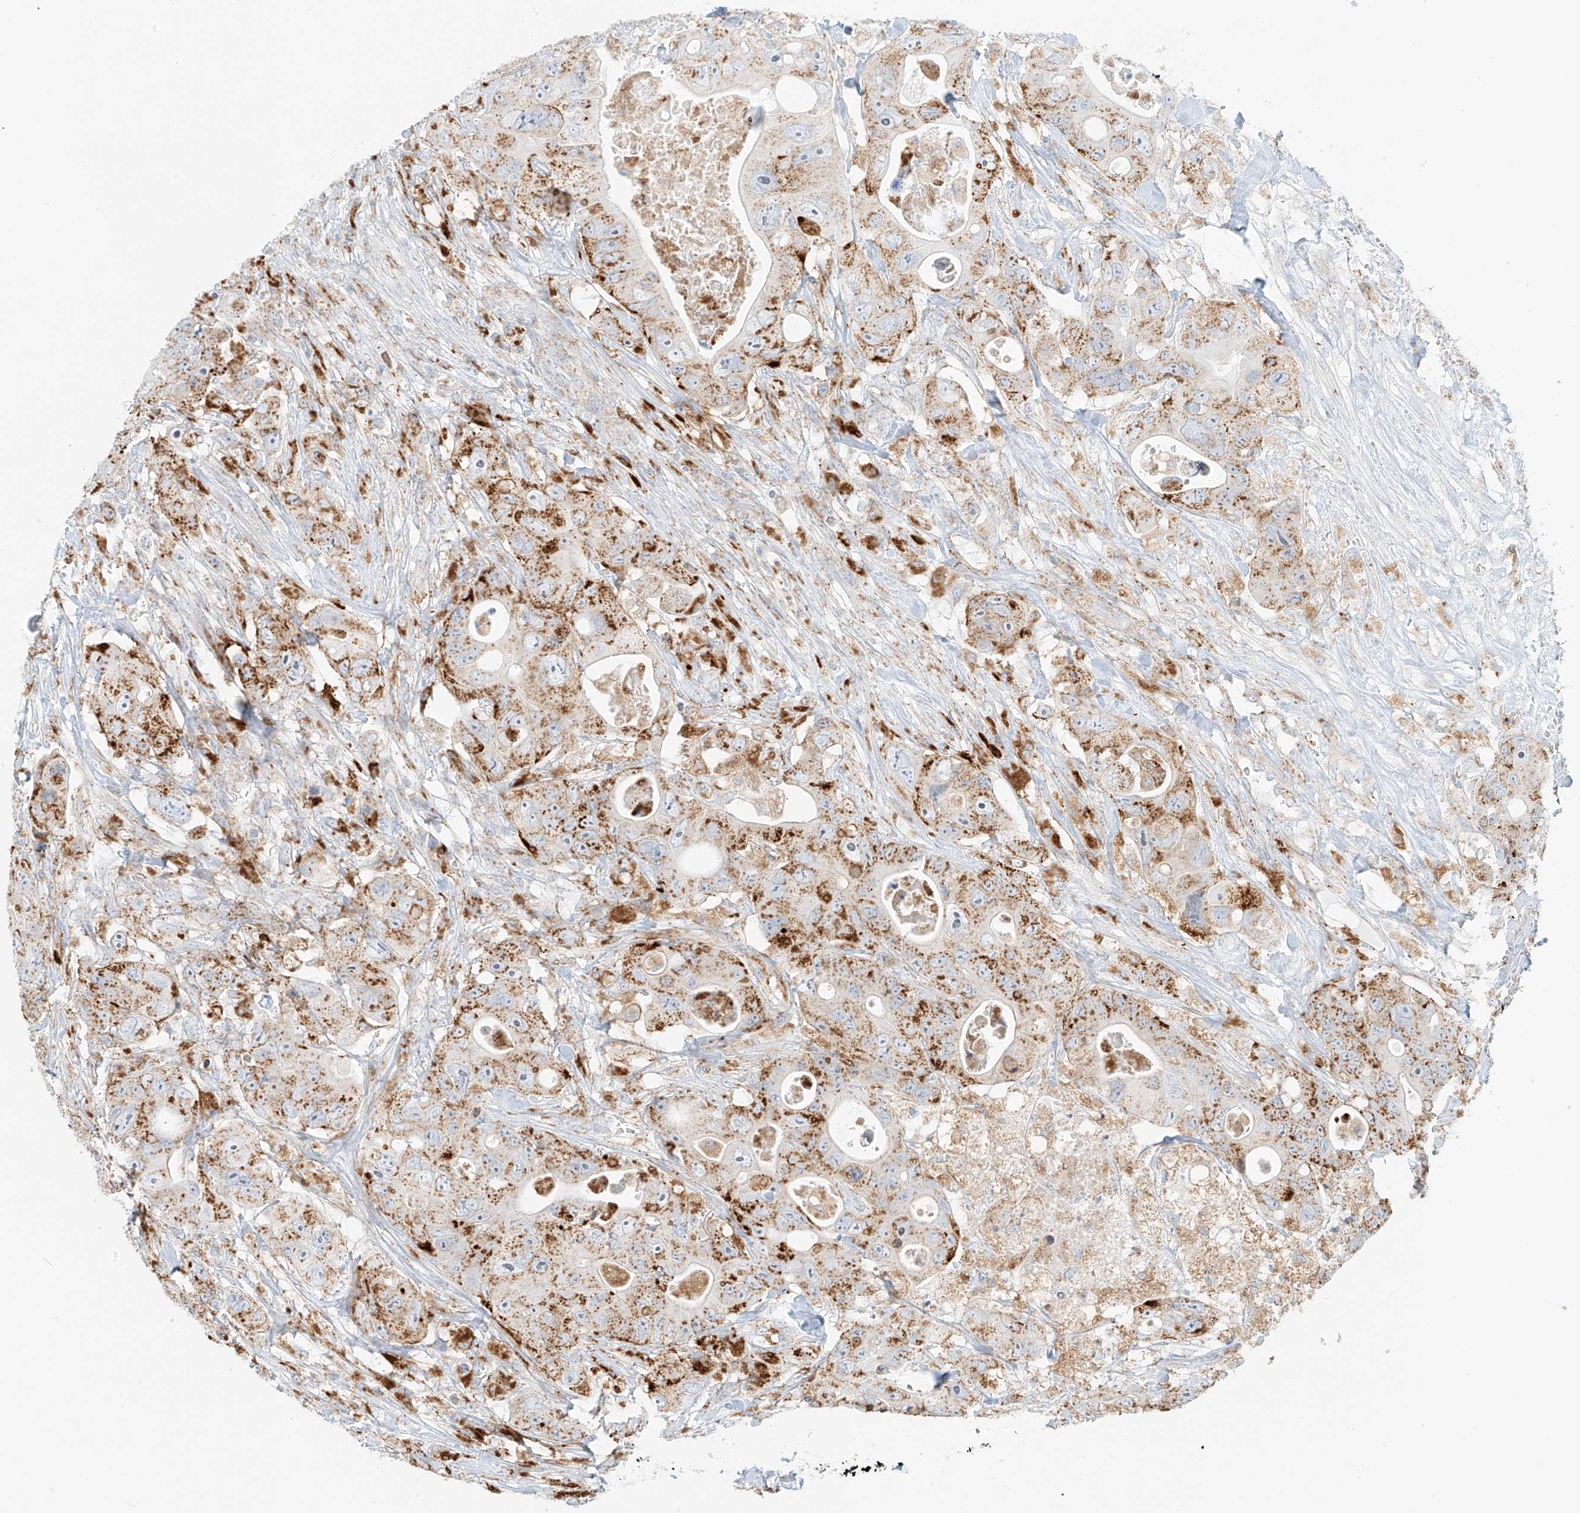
{"staining": {"intensity": "strong", "quantity": "25%-75%", "location": "cytoplasmic/membranous"}, "tissue": "colorectal cancer", "cell_type": "Tumor cells", "image_type": "cancer", "snomed": [{"axis": "morphology", "description": "Adenocarcinoma, NOS"}, {"axis": "topography", "description": "Colon"}], "caption": "Brown immunohistochemical staining in colorectal adenocarcinoma displays strong cytoplasmic/membranous positivity in approximately 25%-75% of tumor cells.", "gene": "SLC35F6", "patient": {"sex": "female", "age": 46}}